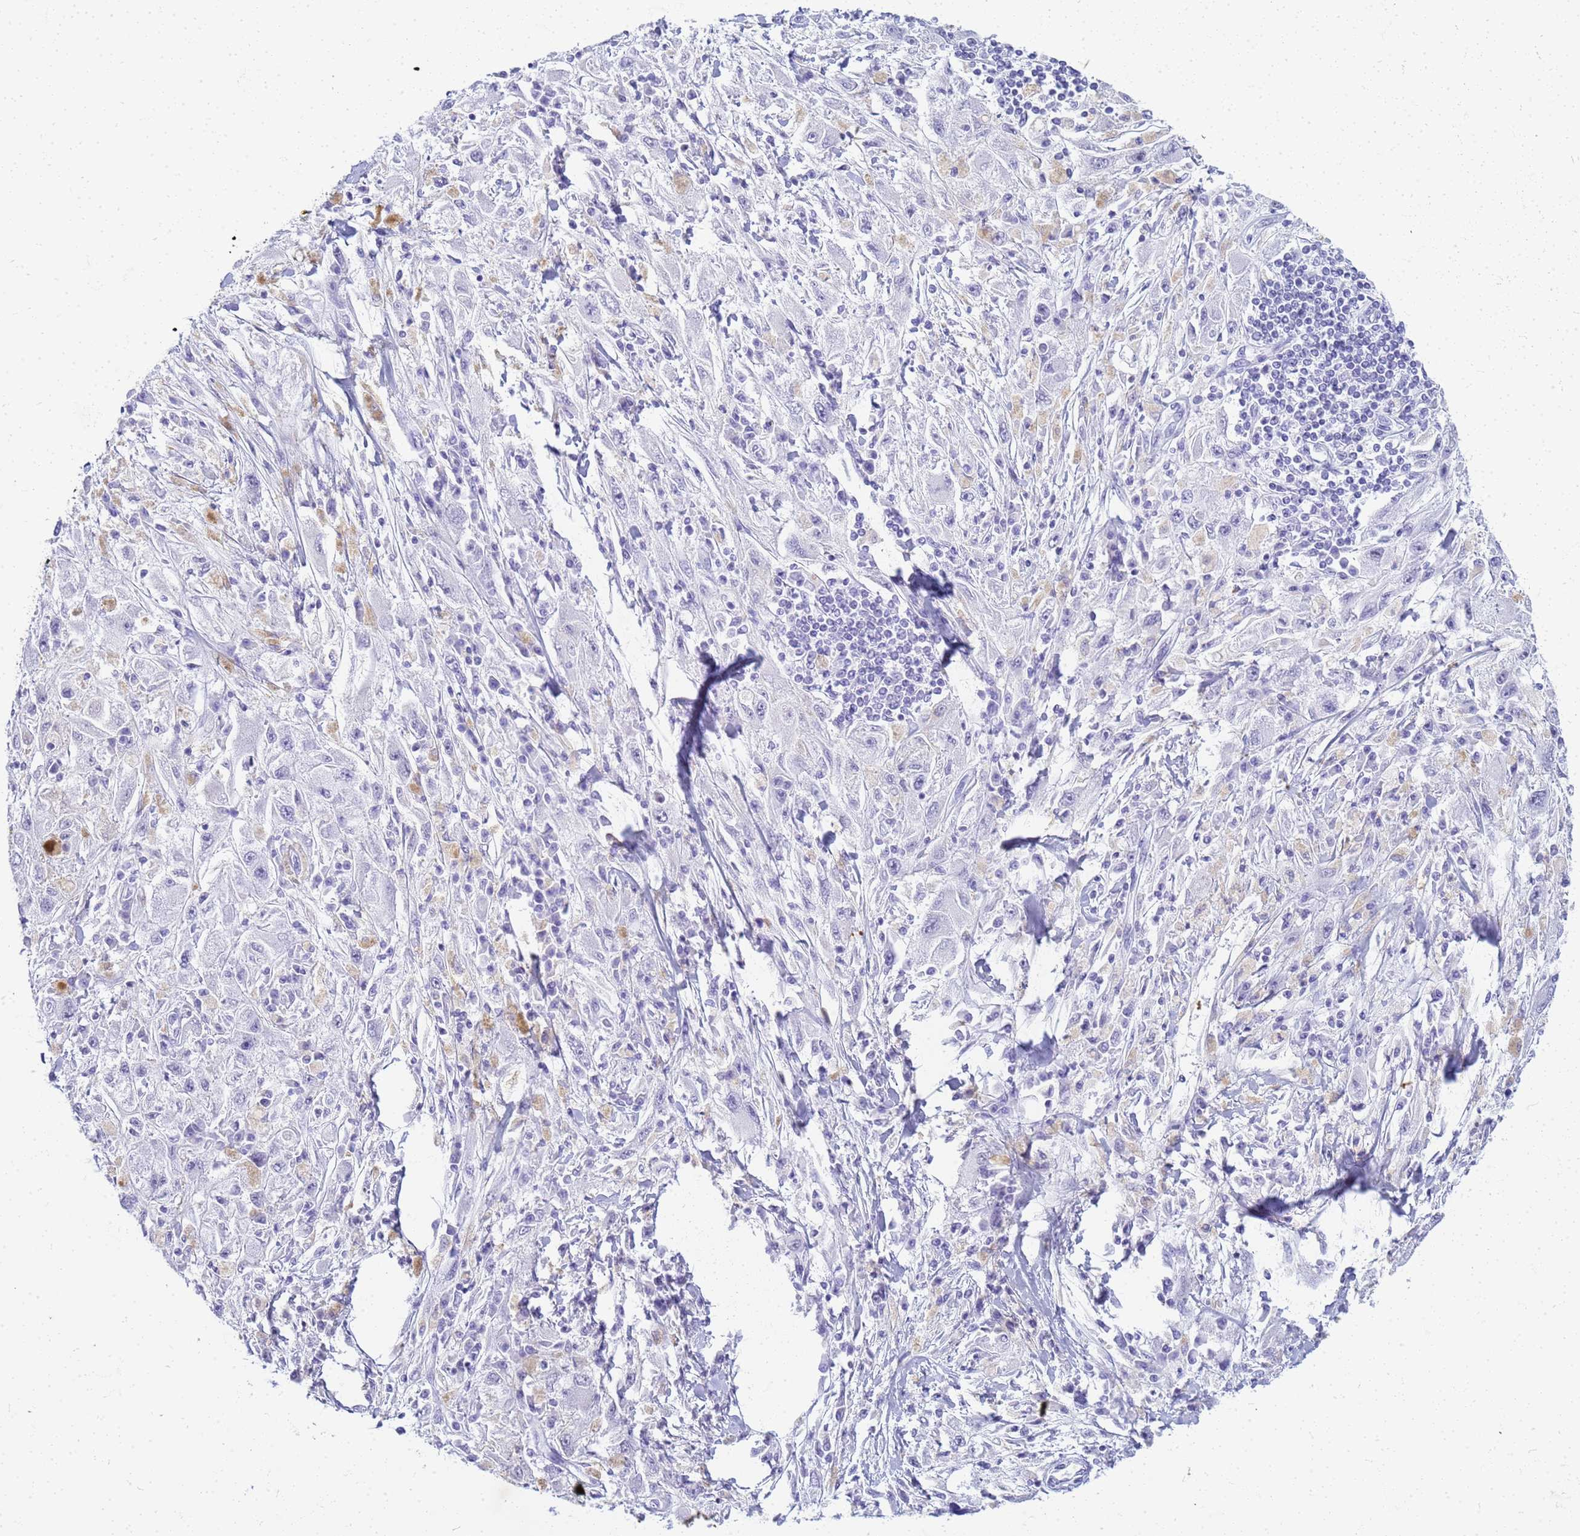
{"staining": {"intensity": "negative", "quantity": "none", "location": "none"}, "tissue": "melanoma", "cell_type": "Tumor cells", "image_type": "cancer", "snomed": [{"axis": "morphology", "description": "Malignant melanoma, Metastatic site"}, {"axis": "topography", "description": "Skin"}], "caption": "A histopathology image of malignant melanoma (metastatic site) stained for a protein reveals no brown staining in tumor cells.", "gene": "SLC7A9", "patient": {"sex": "male", "age": 53}}